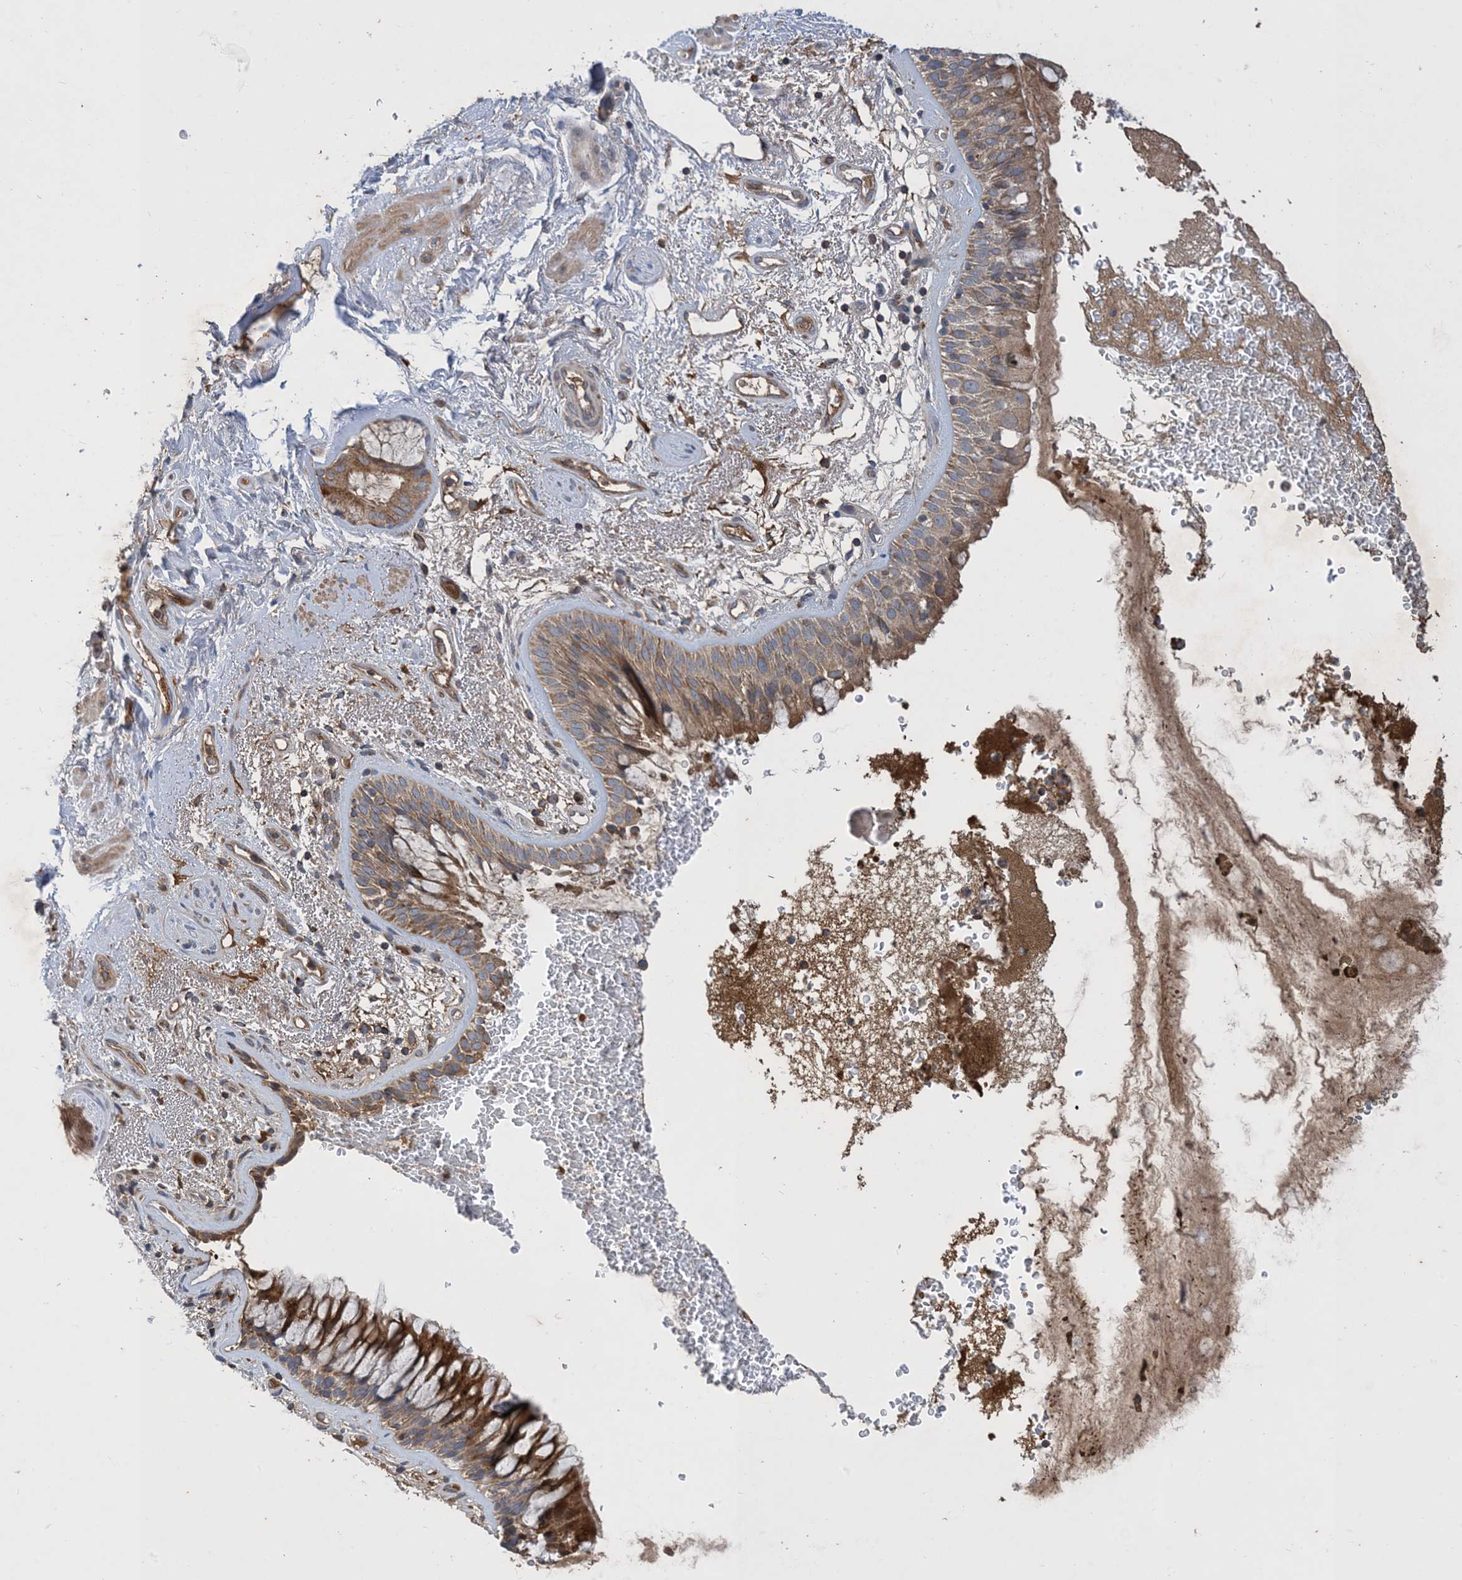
{"staining": {"intensity": "moderate", "quantity": ">75%", "location": "cytoplasmic/membranous"}, "tissue": "bronchus", "cell_type": "Respiratory epithelial cells", "image_type": "normal", "snomed": [{"axis": "morphology", "description": "Normal tissue, NOS"}, {"axis": "morphology", "description": "Squamous cell carcinoma, NOS"}, {"axis": "topography", "description": "Lymph node"}, {"axis": "topography", "description": "Bronchus"}, {"axis": "topography", "description": "Lung"}], "caption": "Immunohistochemistry (IHC) micrograph of normal bronchus: bronchus stained using immunohistochemistry (IHC) exhibits medium levels of moderate protein expression localized specifically in the cytoplasmic/membranous of respiratory epithelial cells, appearing as a cytoplasmic/membranous brown color.", "gene": "STK19", "patient": {"sex": "male", "age": 66}}